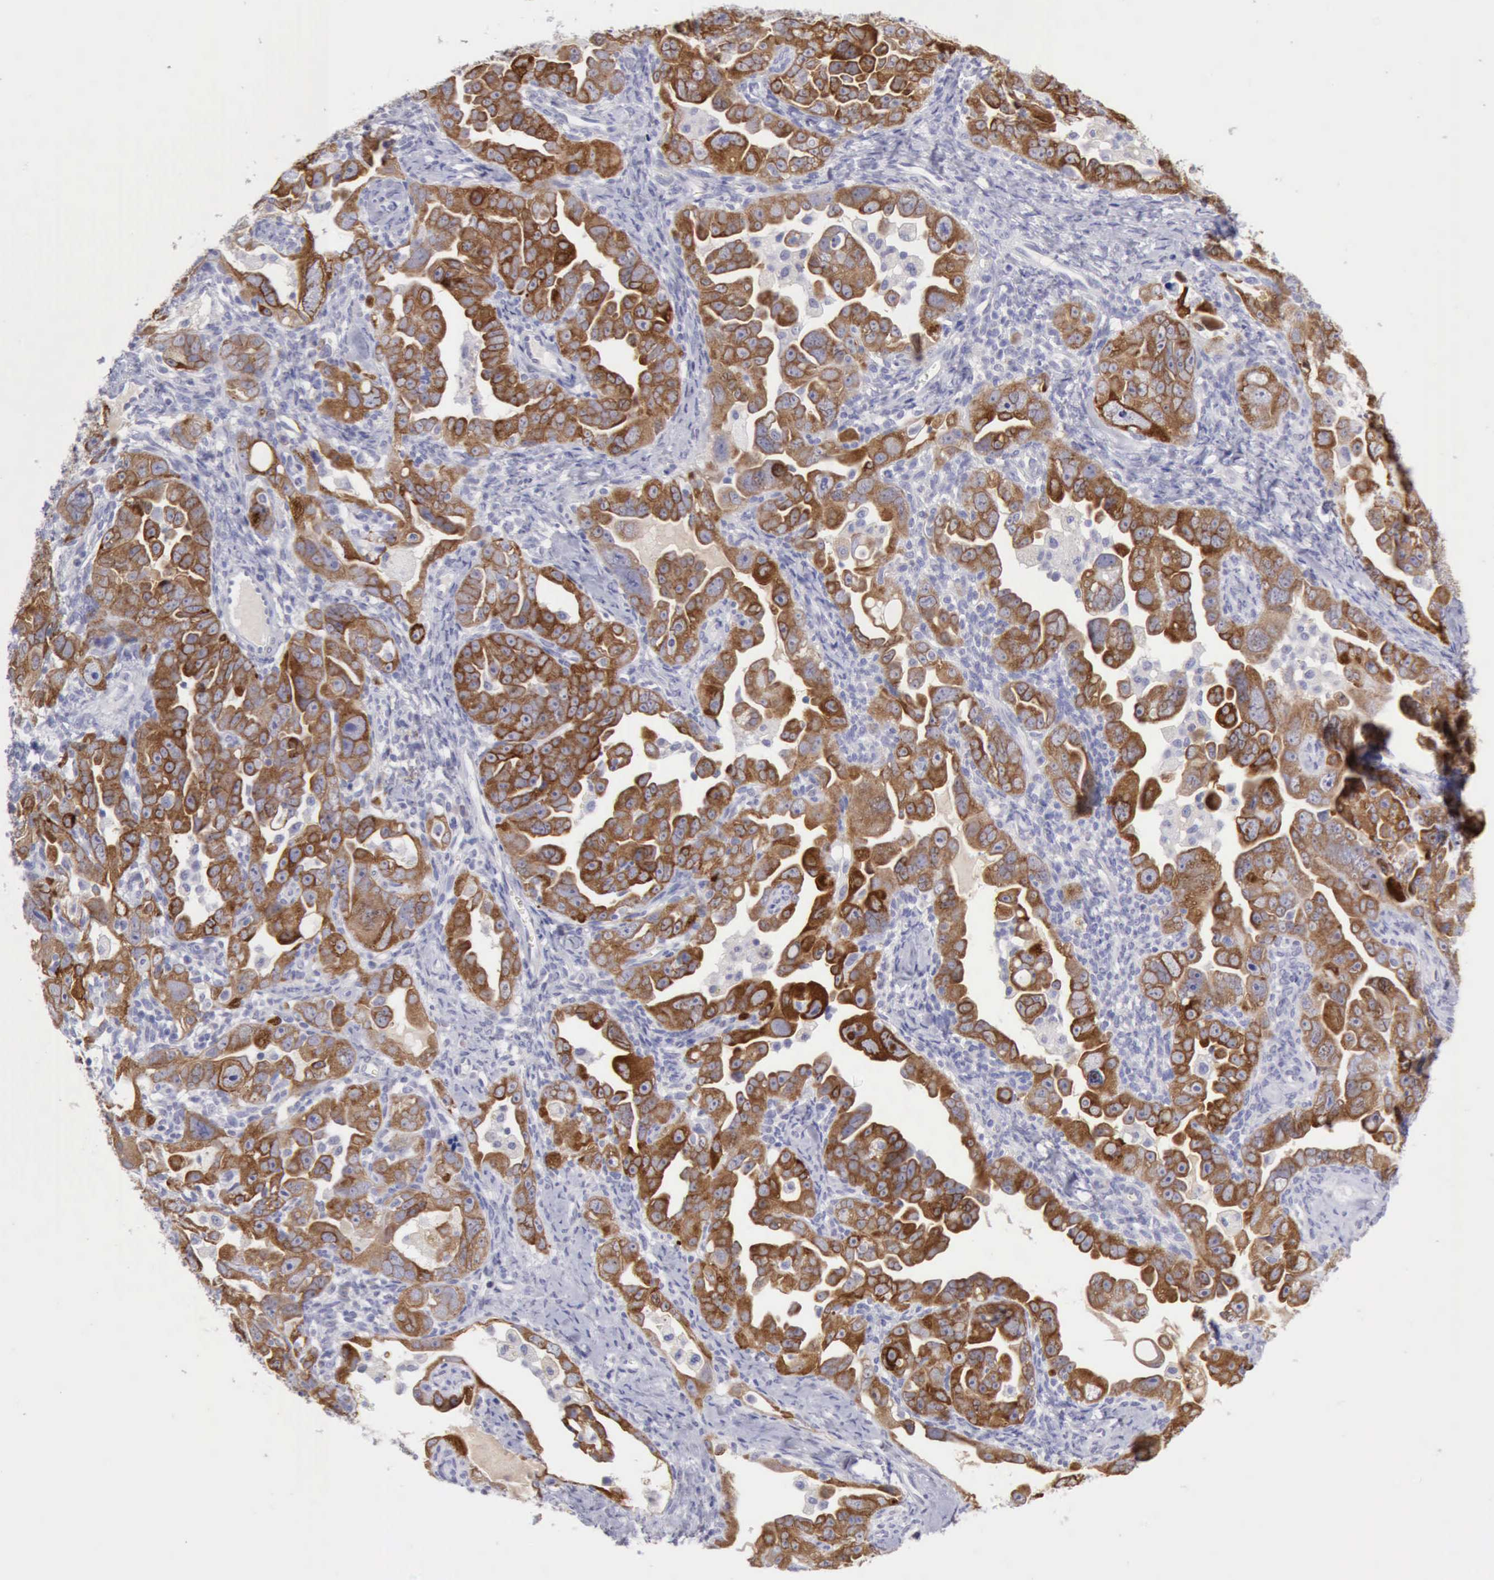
{"staining": {"intensity": "moderate", "quantity": ">75%", "location": "cytoplasmic/membranous"}, "tissue": "ovarian cancer", "cell_type": "Tumor cells", "image_type": "cancer", "snomed": [{"axis": "morphology", "description": "Cystadenocarcinoma, serous, NOS"}, {"axis": "topography", "description": "Ovary"}], "caption": "Ovarian cancer (serous cystadenocarcinoma) stained for a protein demonstrates moderate cytoplasmic/membranous positivity in tumor cells. Nuclei are stained in blue.", "gene": "TFRC", "patient": {"sex": "female", "age": 66}}